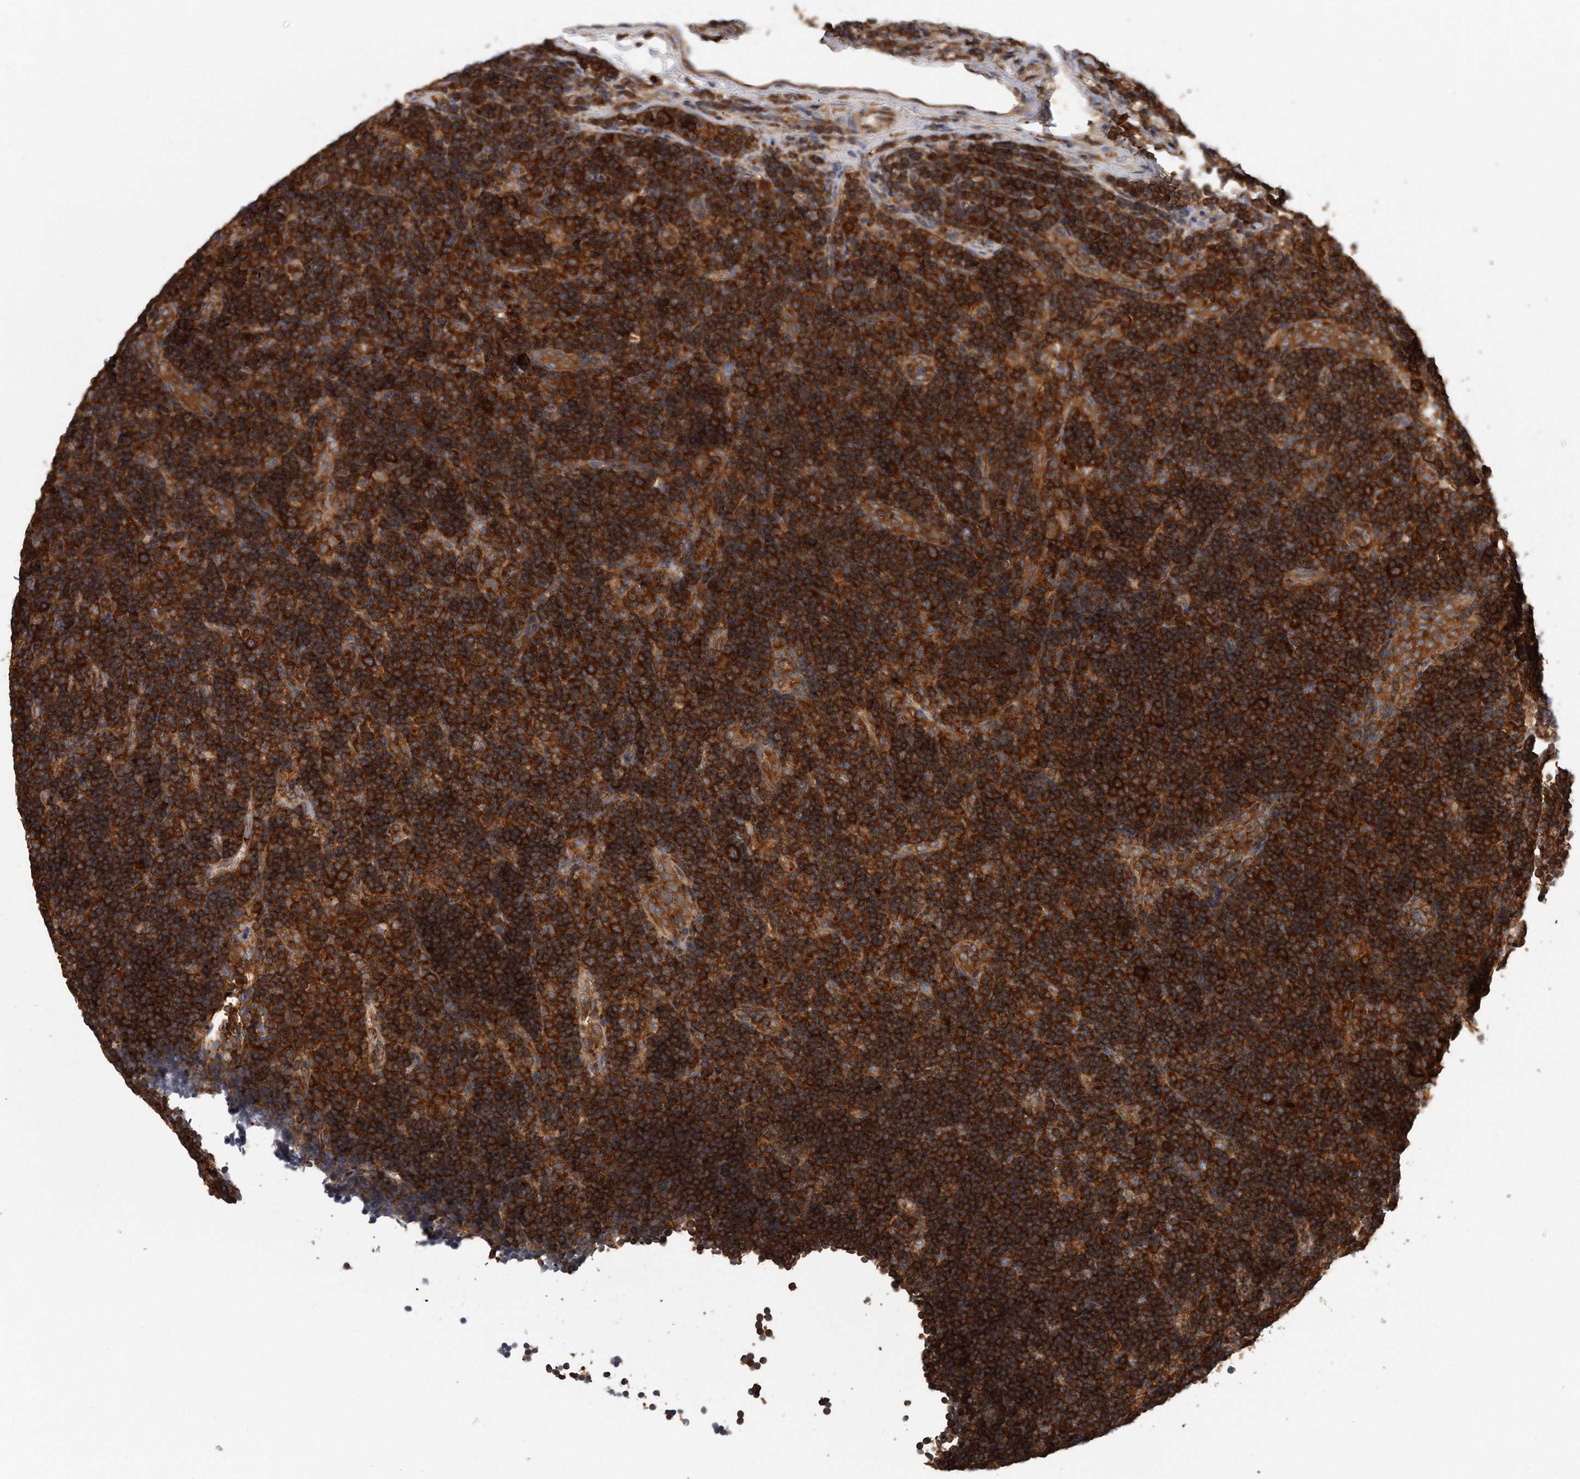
{"staining": {"intensity": "strong", "quantity": ">75%", "location": "cytoplasmic/membranous"}, "tissue": "lymph node", "cell_type": "Germinal center cells", "image_type": "normal", "snomed": [{"axis": "morphology", "description": "Normal tissue, NOS"}, {"axis": "topography", "description": "Lymph node"}], "caption": "Lymph node stained with immunohistochemistry (IHC) reveals strong cytoplasmic/membranous expression in about >75% of germinal center cells. (DAB (3,3'-diaminobenzidine) = brown stain, brightfield microscopy at high magnification).", "gene": "EIF3I", "patient": {"sex": "female", "age": 22}}